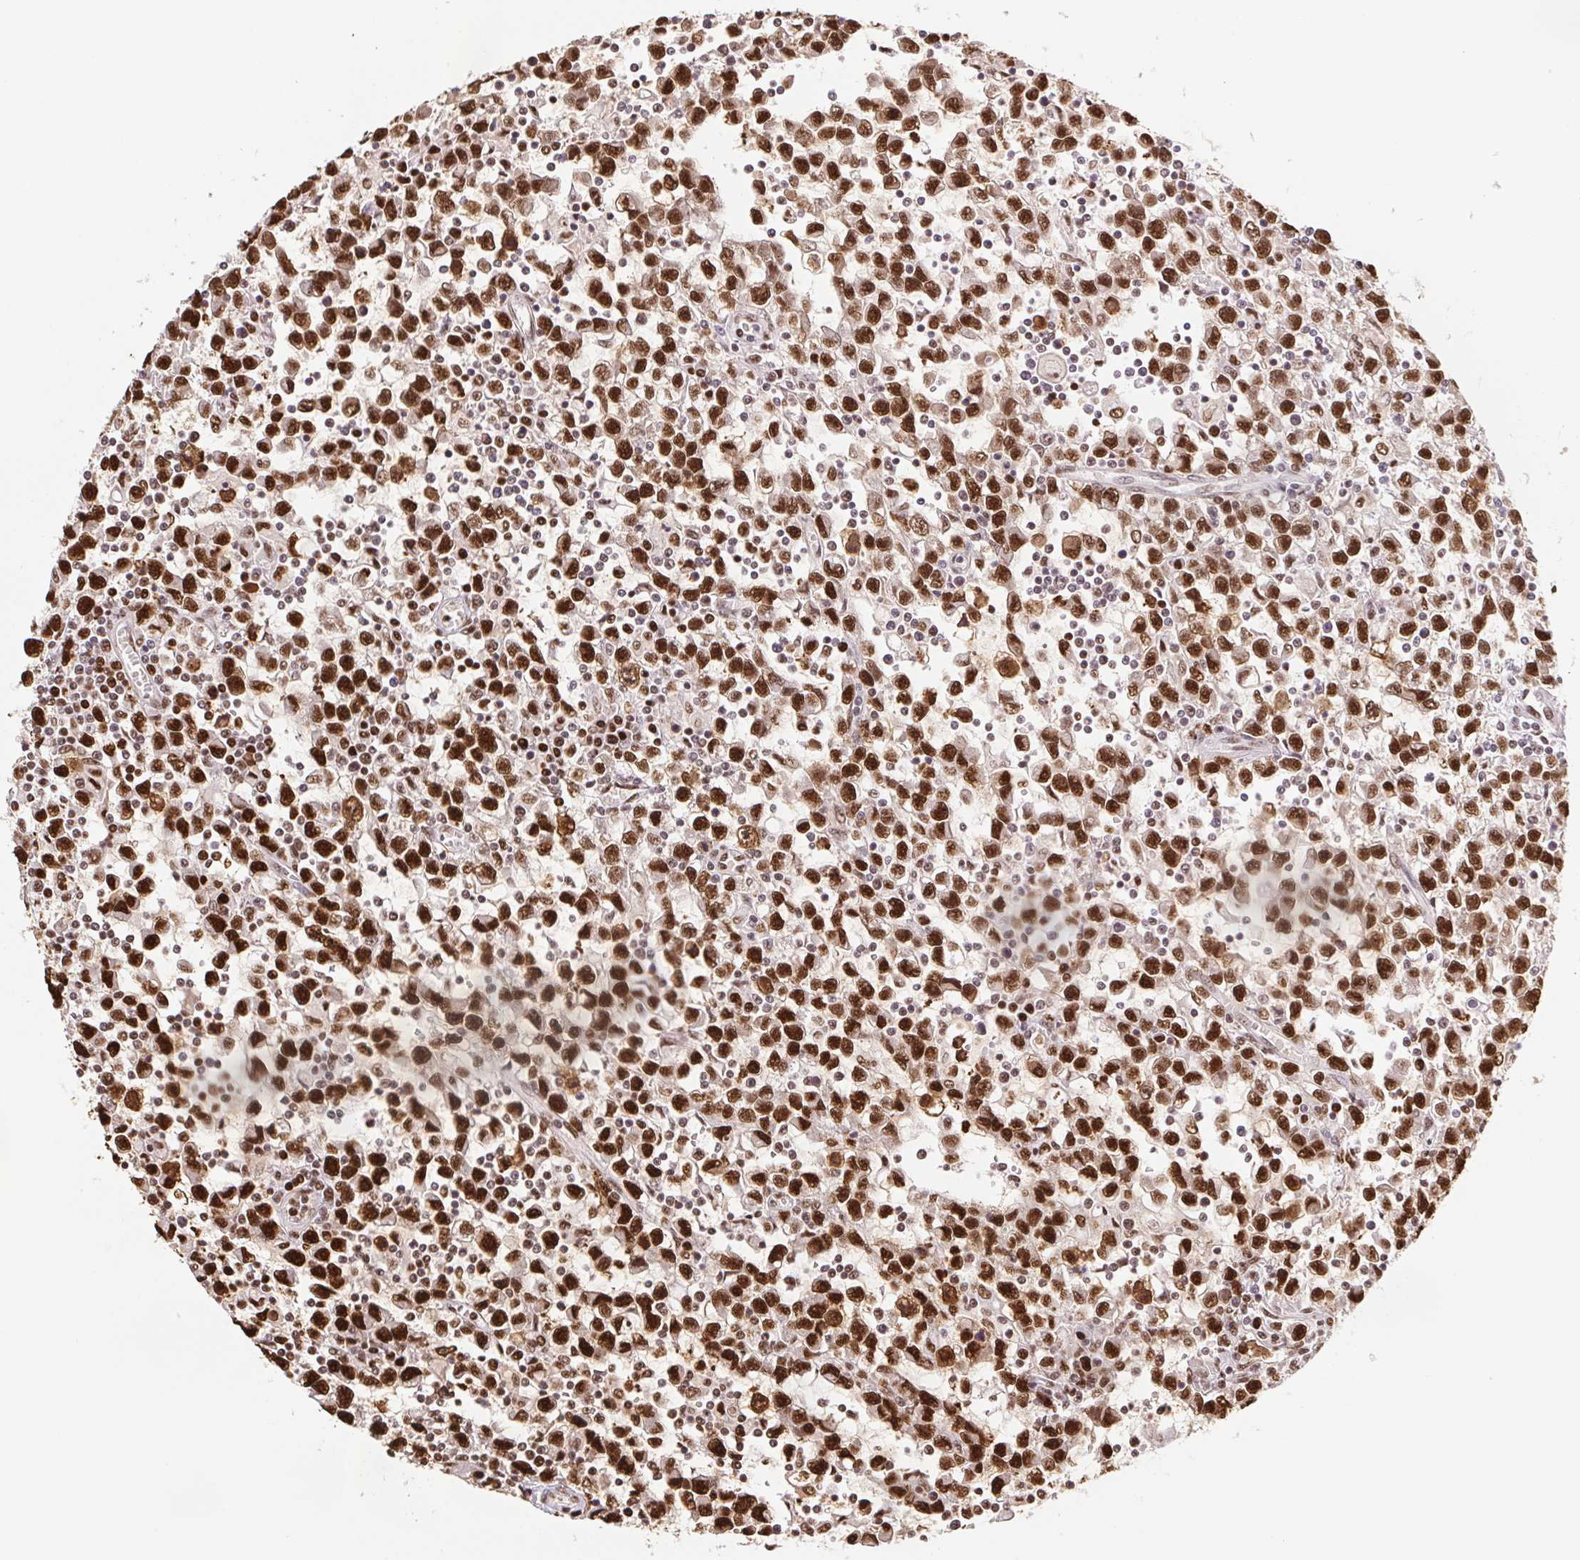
{"staining": {"intensity": "strong", "quantity": ">75%", "location": "nuclear"}, "tissue": "testis cancer", "cell_type": "Tumor cells", "image_type": "cancer", "snomed": [{"axis": "morphology", "description": "Seminoma, NOS"}, {"axis": "topography", "description": "Testis"}], "caption": "Strong nuclear protein positivity is seen in about >75% of tumor cells in testis cancer (seminoma).", "gene": "SET", "patient": {"sex": "male", "age": 31}}